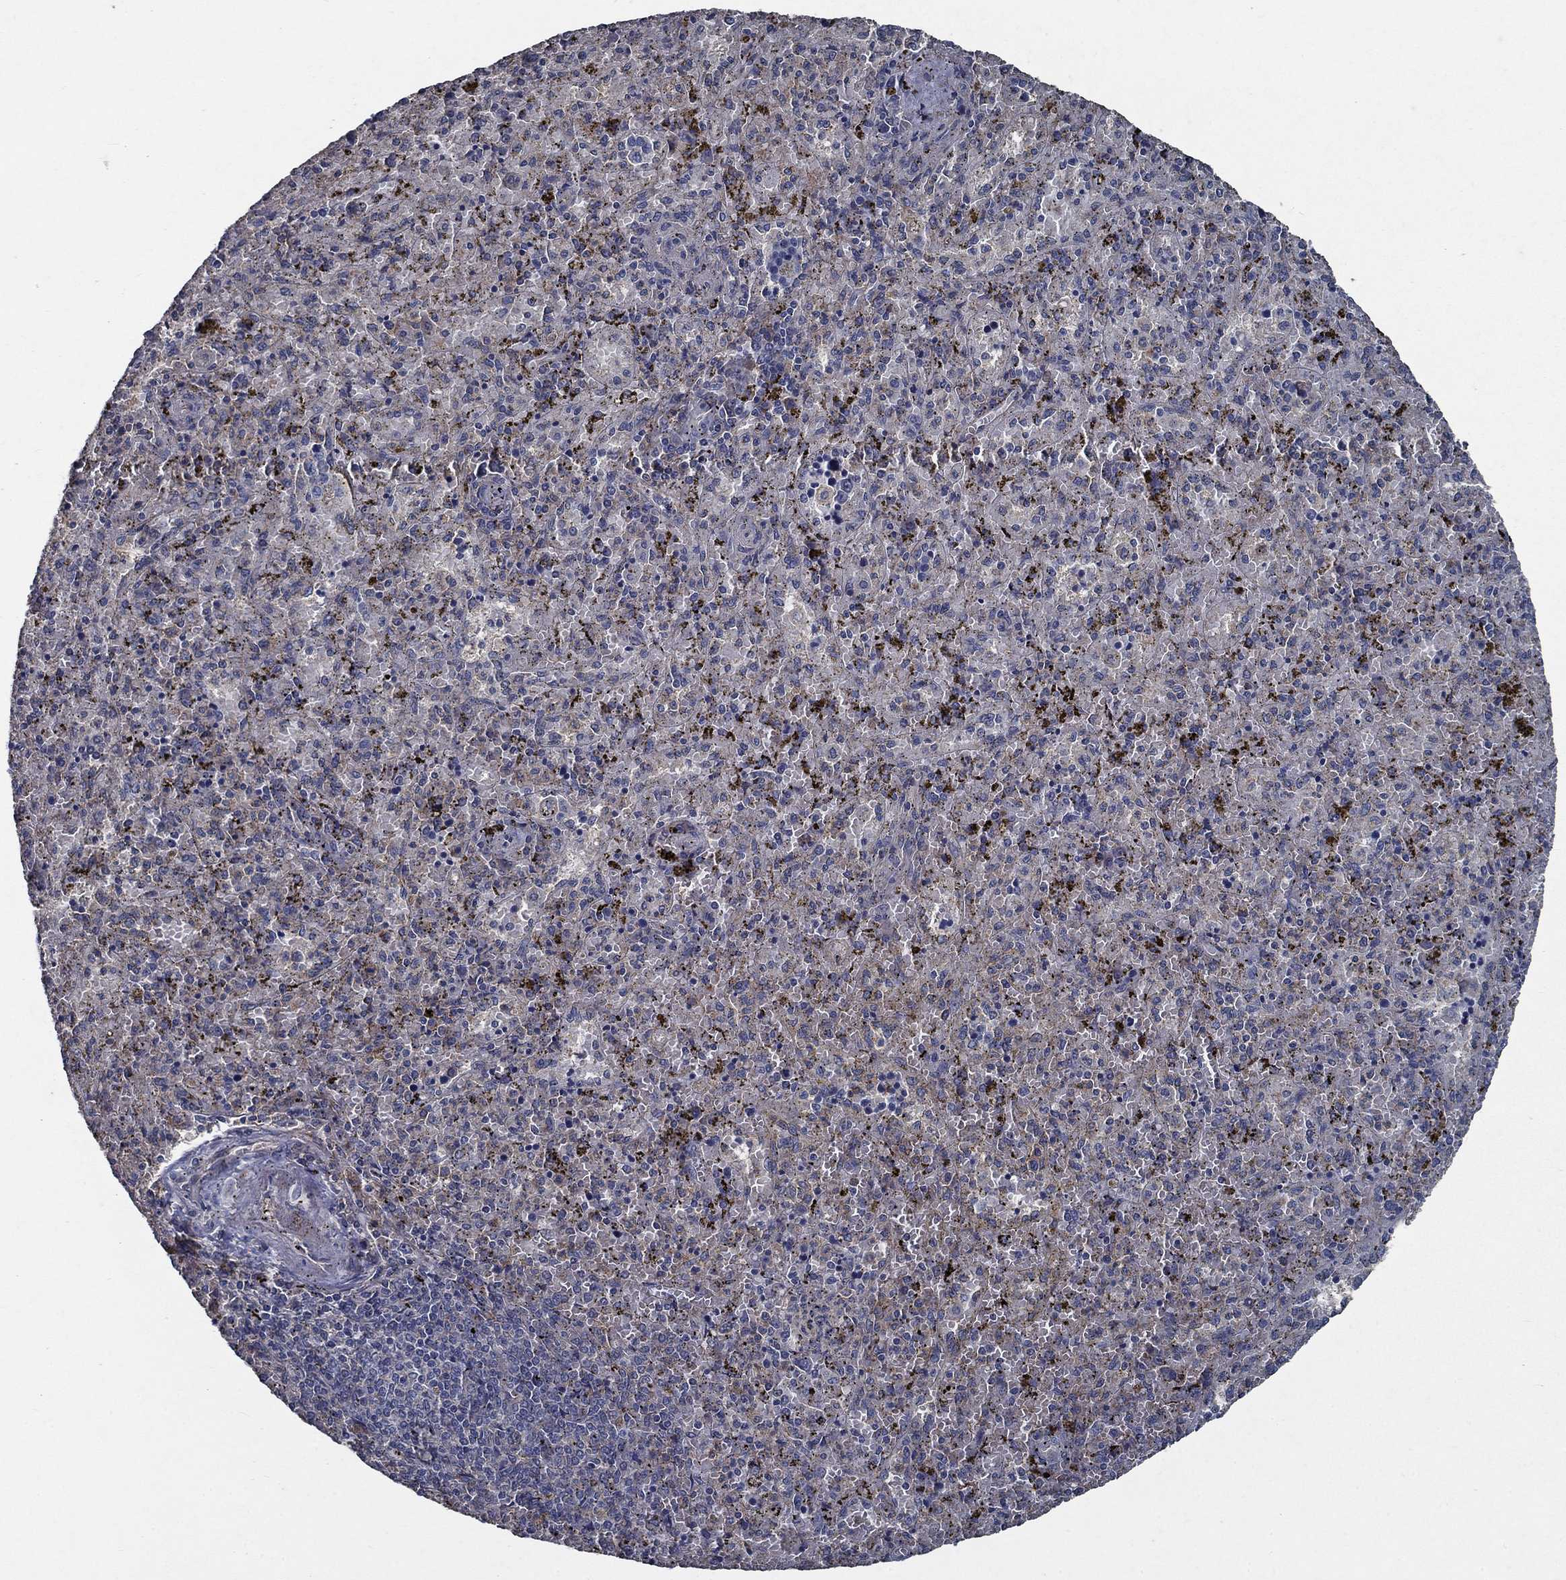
{"staining": {"intensity": "weak", "quantity": "25%-75%", "location": "cytoplasmic/membranous"}, "tissue": "spleen", "cell_type": "Cells in red pulp", "image_type": "normal", "snomed": [{"axis": "morphology", "description": "Normal tissue, NOS"}, {"axis": "topography", "description": "Spleen"}], "caption": "Benign spleen demonstrates weak cytoplasmic/membranous expression in about 25%-75% of cells in red pulp.", "gene": "SLC44A1", "patient": {"sex": "female", "age": 50}}